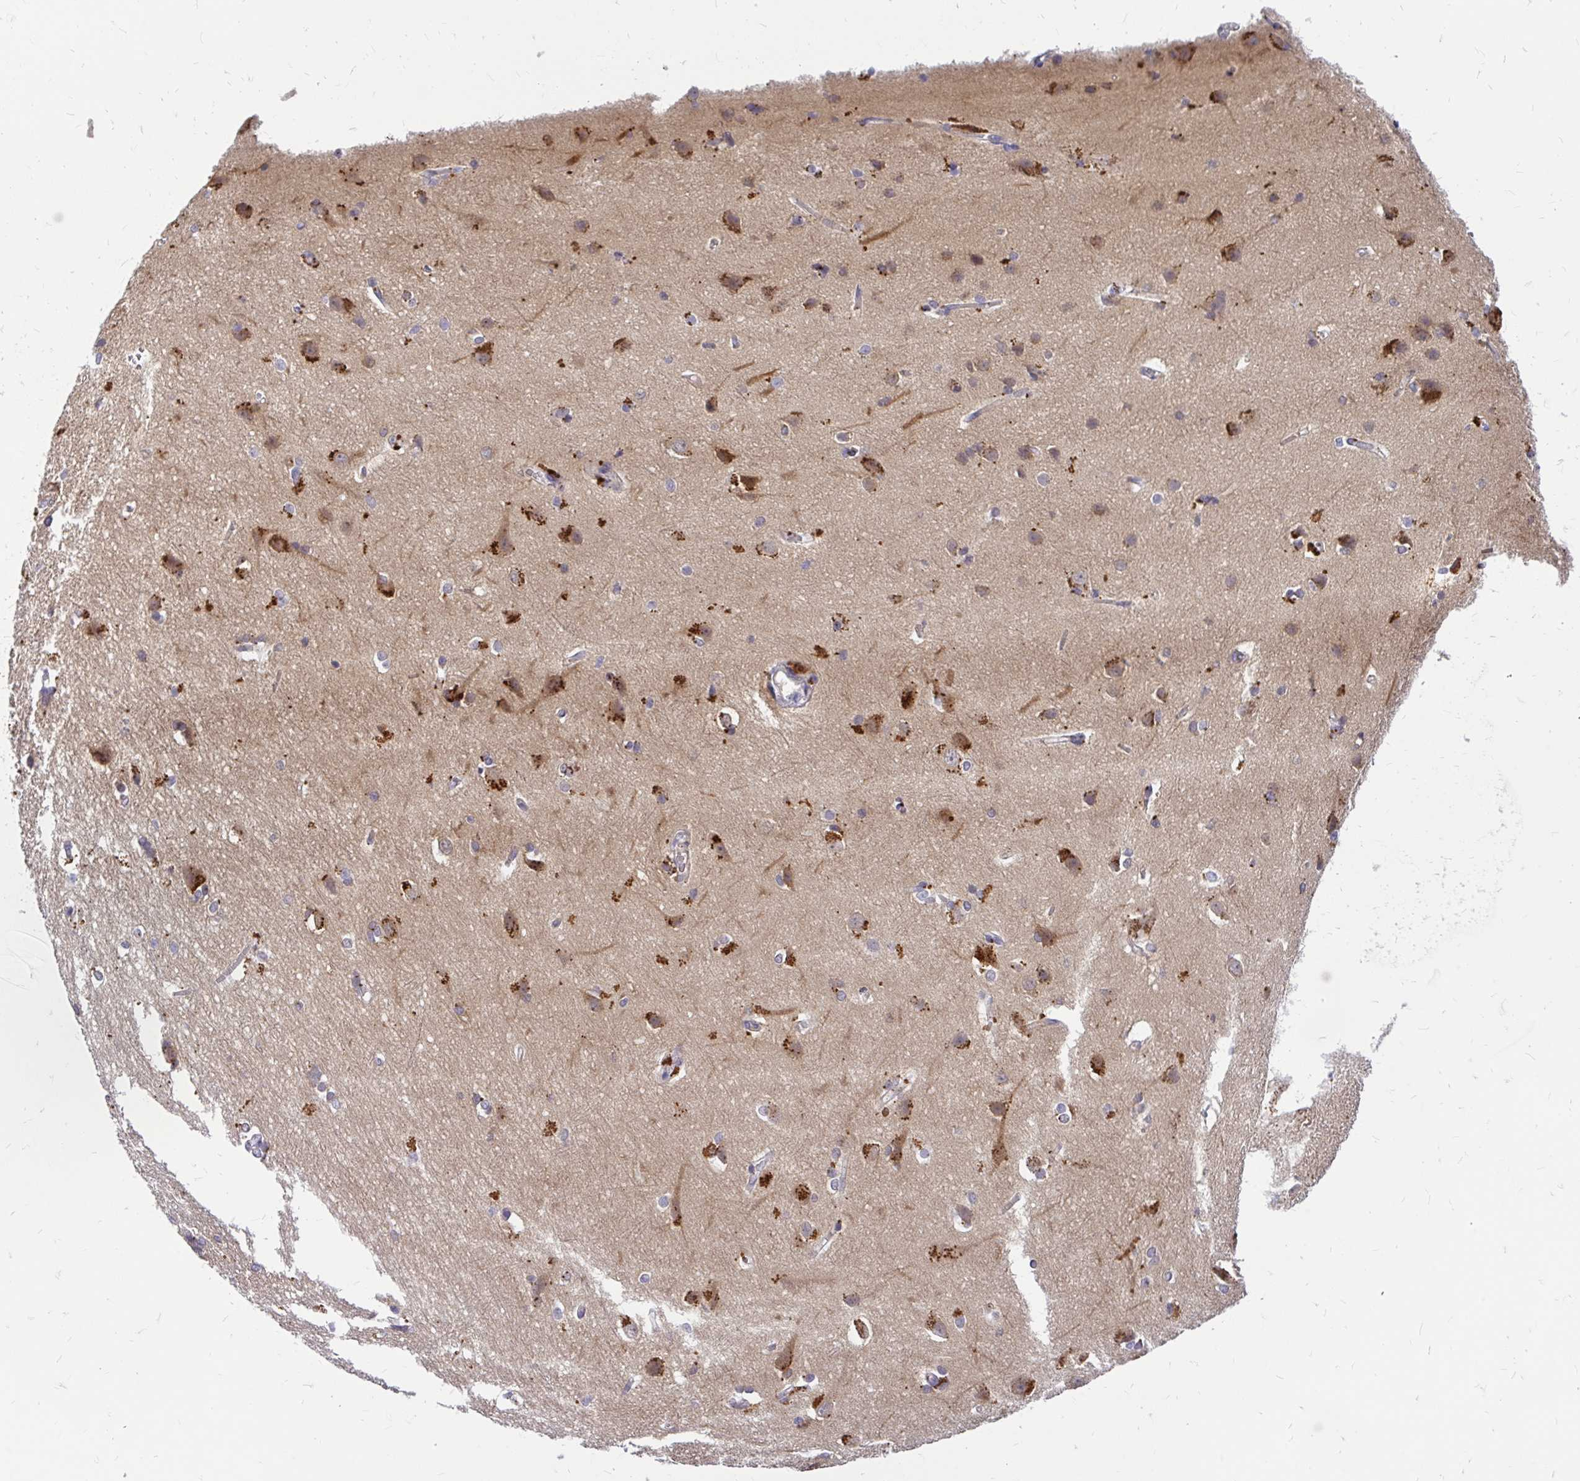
{"staining": {"intensity": "strong", "quantity": "<25%", "location": "cytoplasmic/membranous"}, "tissue": "cerebral cortex", "cell_type": "Endothelial cells", "image_type": "normal", "snomed": [{"axis": "morphology", "description": "Normal tissue, NOS"}, {"axis": "topography", "description": "Cerebral cortex"}], "caption": "A brown stain highlights strong cytoplasmic/membranous positivity of a protein in endothelial cells of unremarkable human cerebral cortex.", "gene": "MAP1LC3A", "patient": {"sex": "male", "age": 37}}